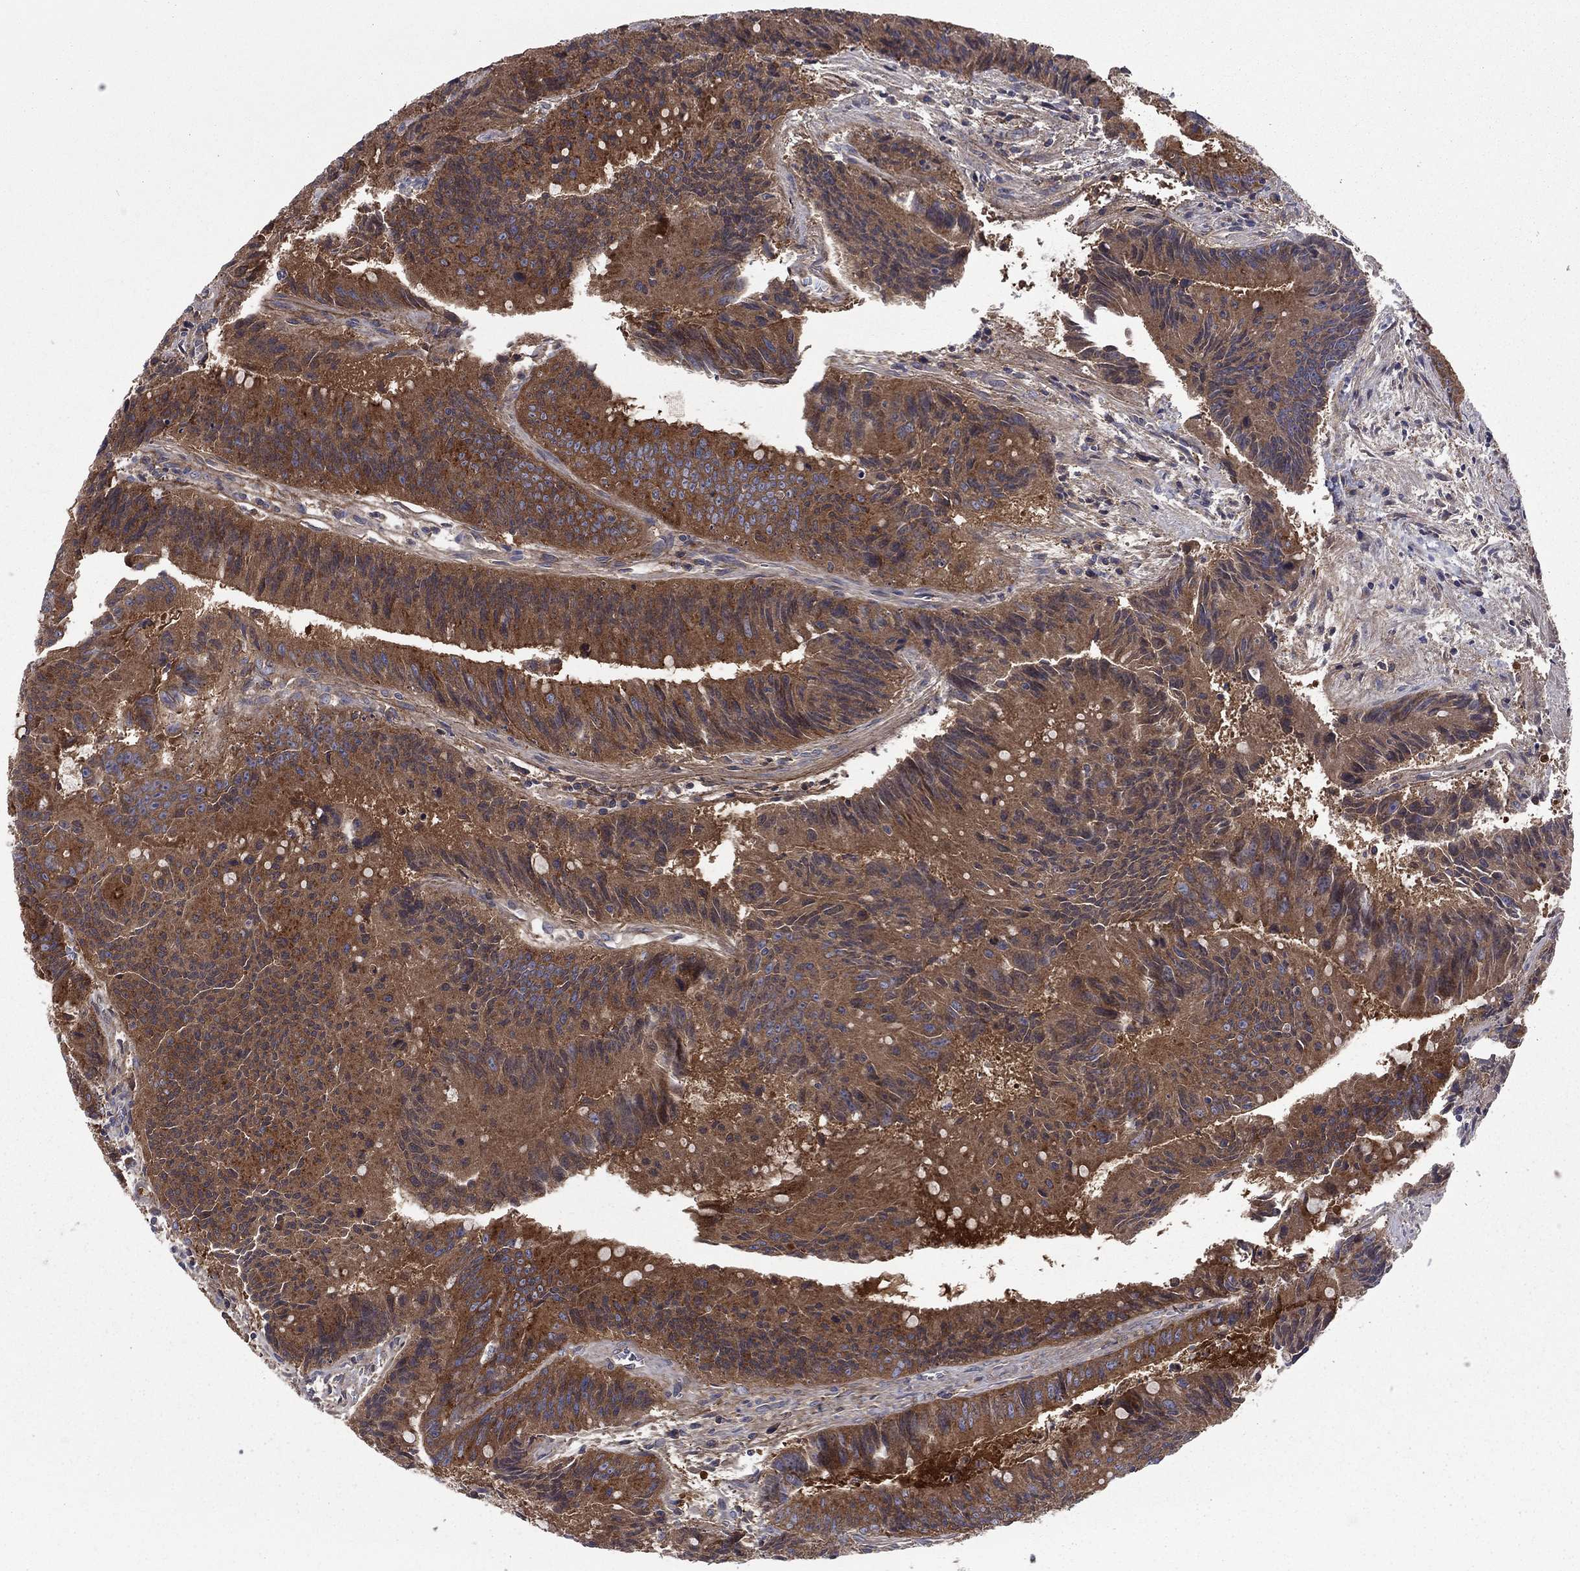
{"staining": {"intensity": "strong", "quantity": ">75%", "location": "cytoplasmic/membranous"}, "tissue": "colorectal cancer", "cell_type": "Tumor cells", "image_type": "cancer", "snomed": [{"axis": "morphology", "description": "Adenocarcinoma, NOS"}, {"axis": "topography", "description": "Rectum"}], "caption": "Adenocarcinoma (colorectal) tissue shows strong cytoplasmic/membranous expression in about >75% of tumor cells Ihc stains the protein in brown and the nuclei are stained blue.", "gene": "RNF123", "patient": {"sex": "female", "age": 72}}